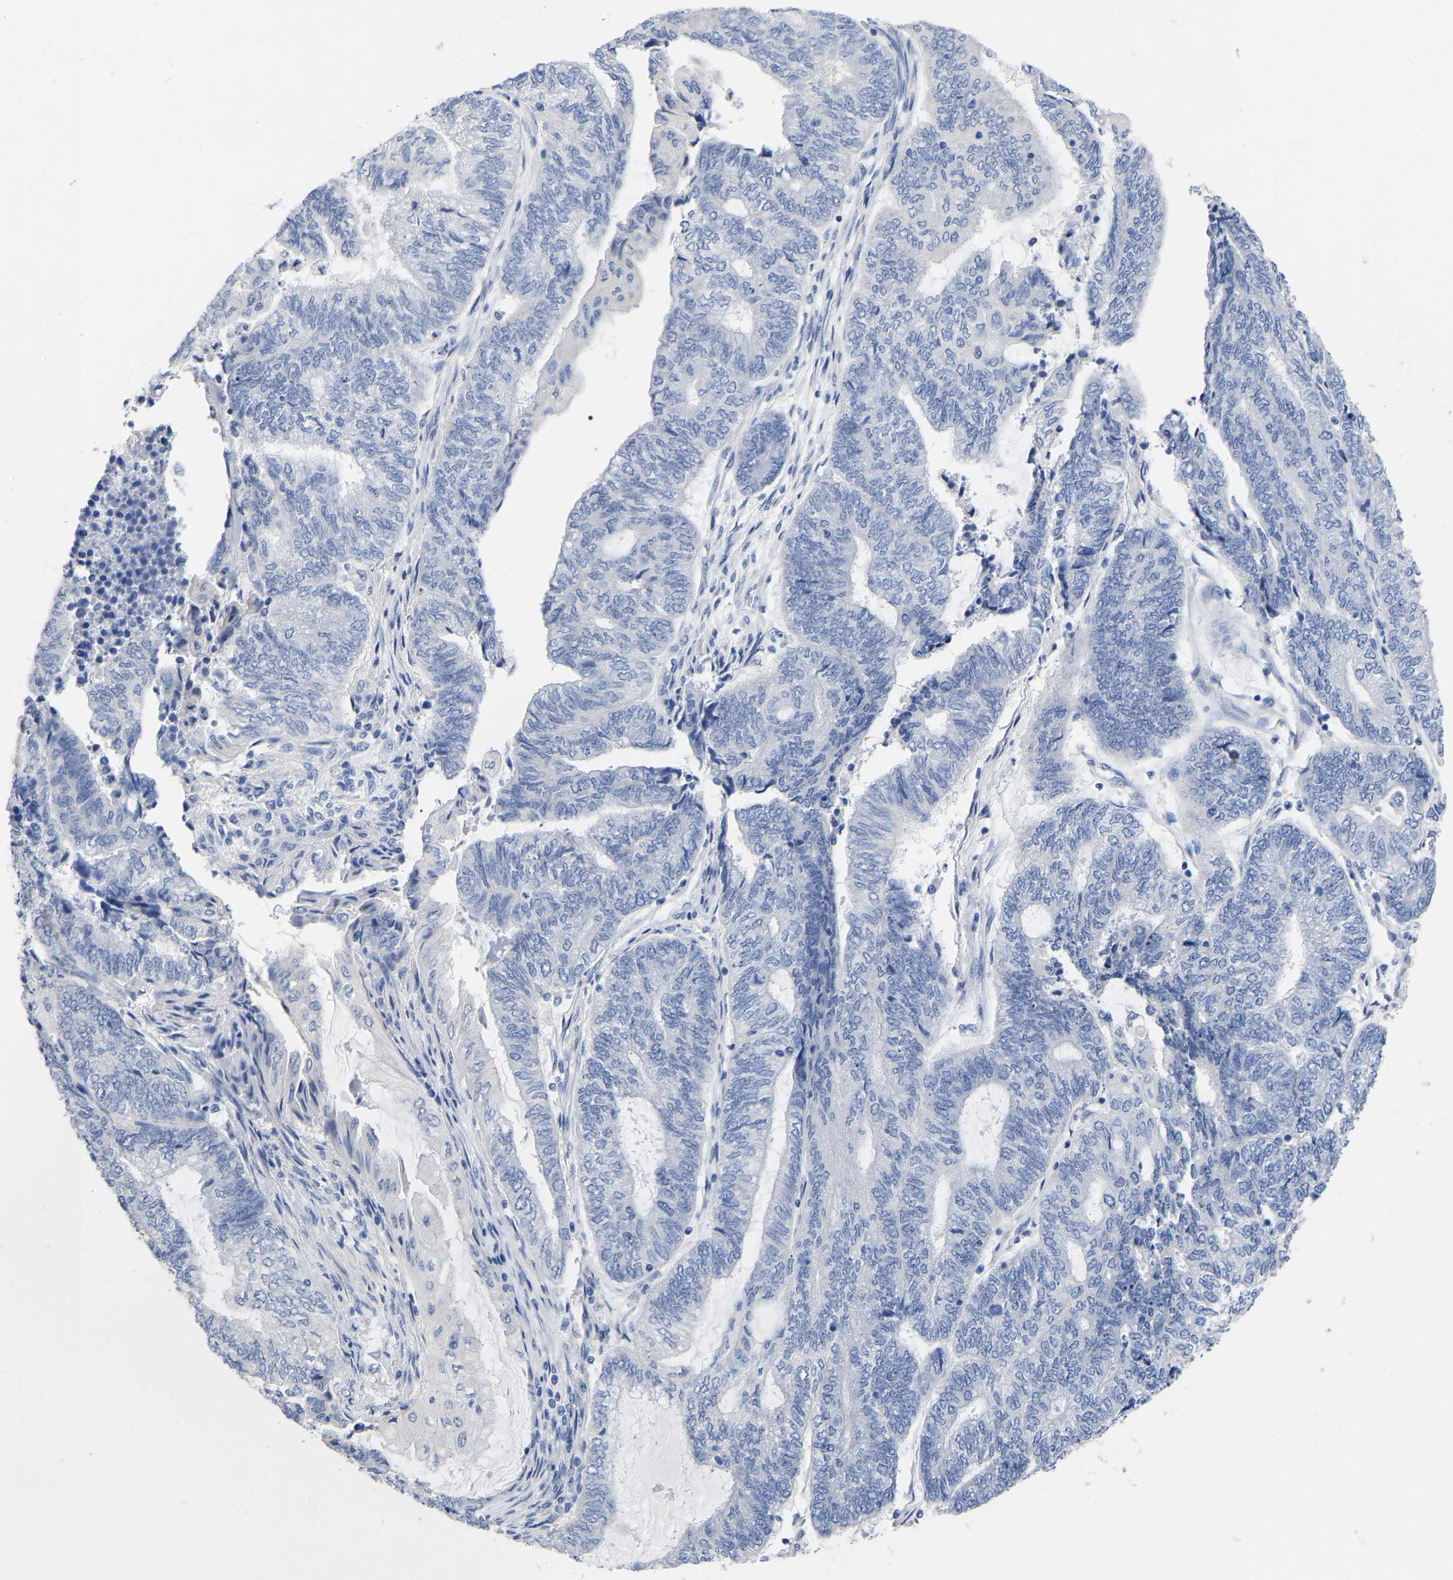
{"staining": {"intensity": "negative", "quantity": "none", "location": "none"}, "tissue": "endometrial cancer", "cell_type": "Tumor cells", "image_type": "cancer", "snomed": [{"axis": "morphology", "description": "Adenocarcinoma, NOS"}, {"axis": "topography", "description": "Uterus"}, {"axis": "topography", "description": "Endometrium"}], "caption": "IHC micrograph of neoplastic tissue: human endometrial adenocarcinoma stained with DAB displays no significant protein positivity in tumor cells.", "gene": "ANXA13", "patient": {"sex": "female", "age": 70}}